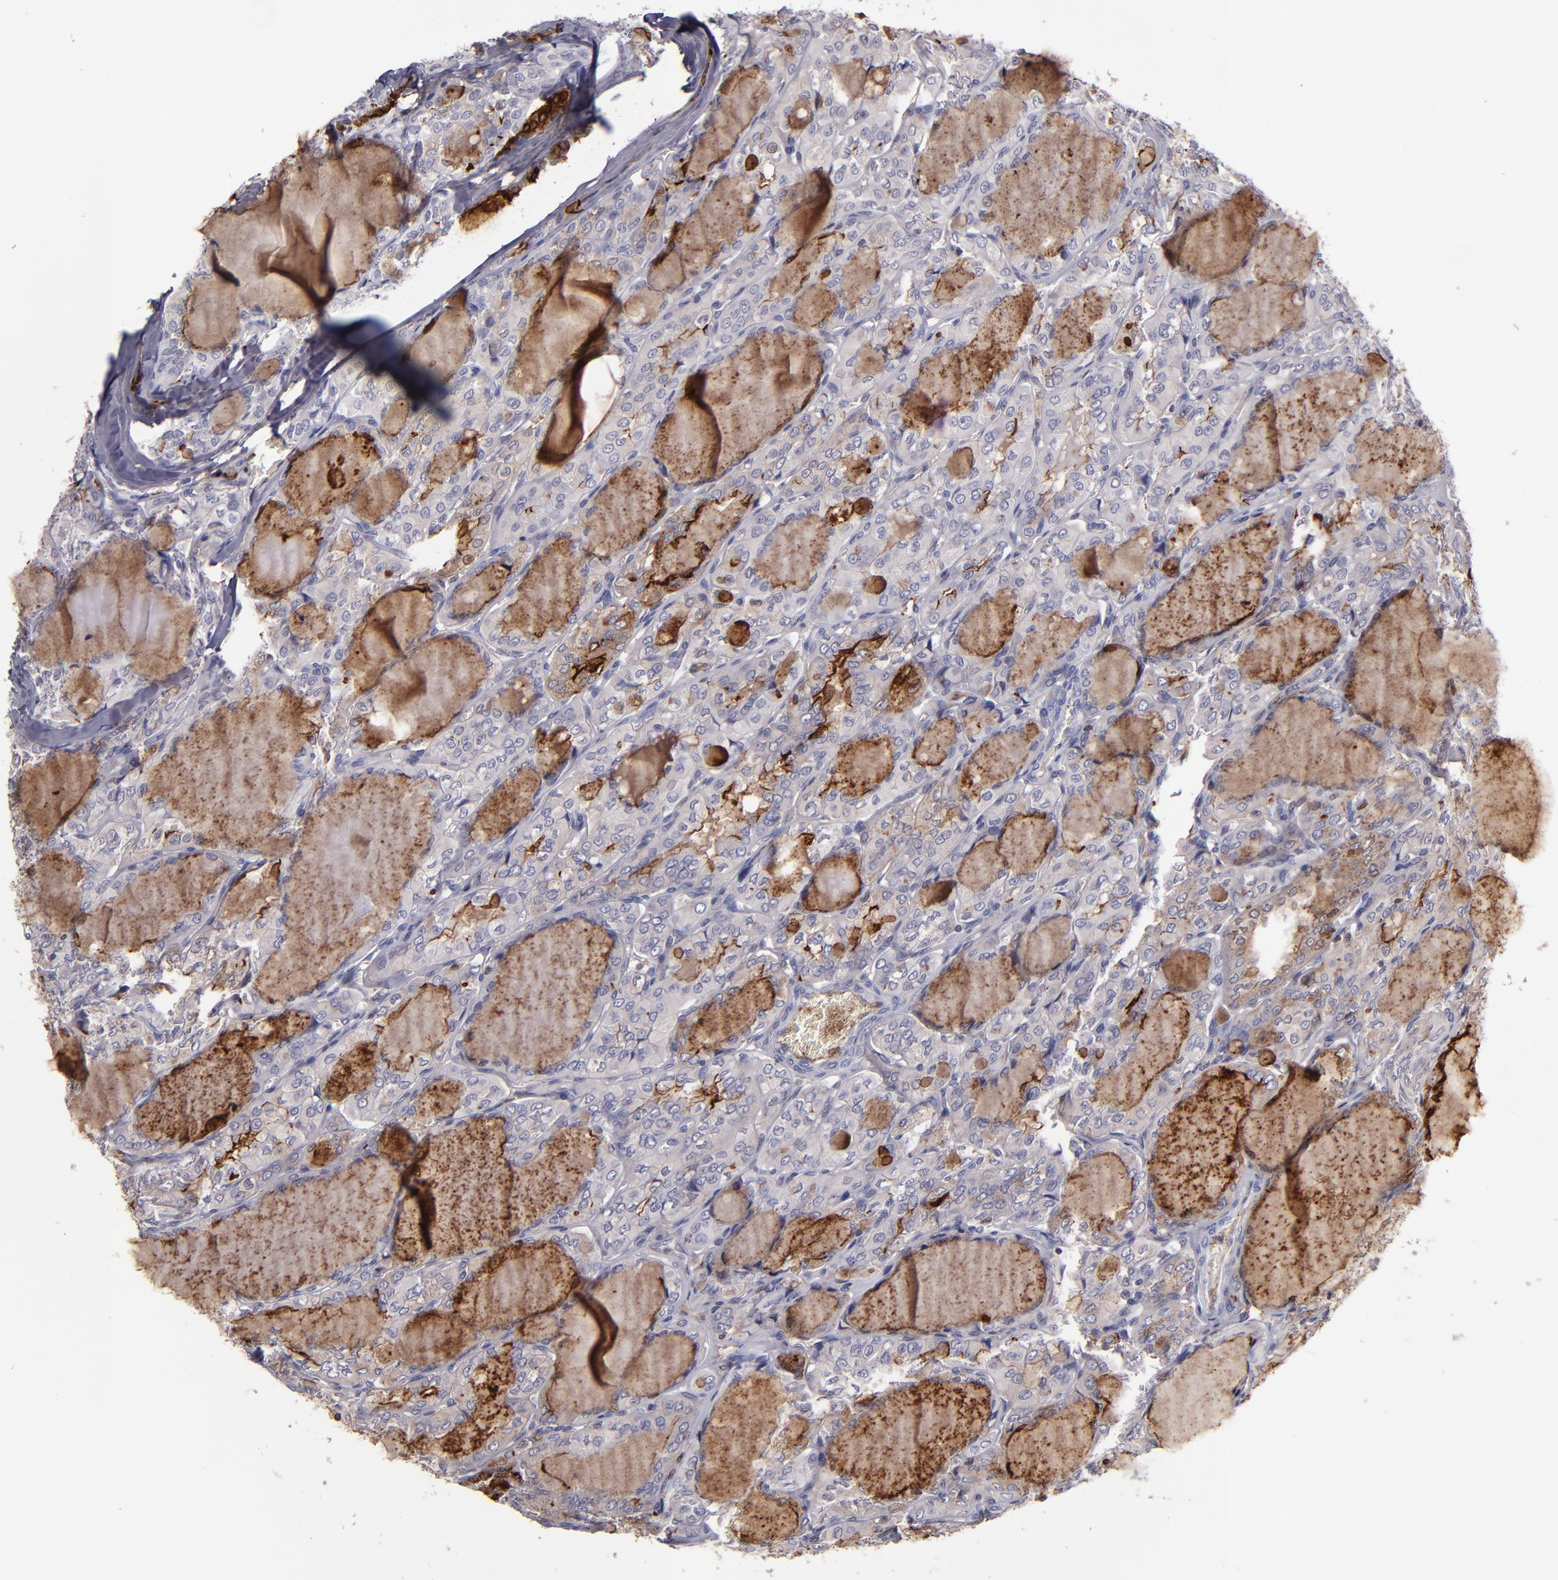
{"staining": {"intensity": "moderate", "quantity": "25%-75%", "location": "cytoplasmic/membranous"}, "tissue": "thyroid cancer", "cell_type": "Tumor cells", "image_type": "cancer", "snomed": [{"axis": "morphology", "description": "Papillary adenocarcinoma, NOS"}, {"axis": "topography", "description": "Thyroid gland"}], "caption": "Immunohistochemical staining of papillary adenocarcinoma (thyroid) shows medium levels of moderate cytoplasmic/membranous expression in approximately 25%-75% of tumor cells.", "gene": "MFGE8", "patient": {"sex": "male", "age": 20}}